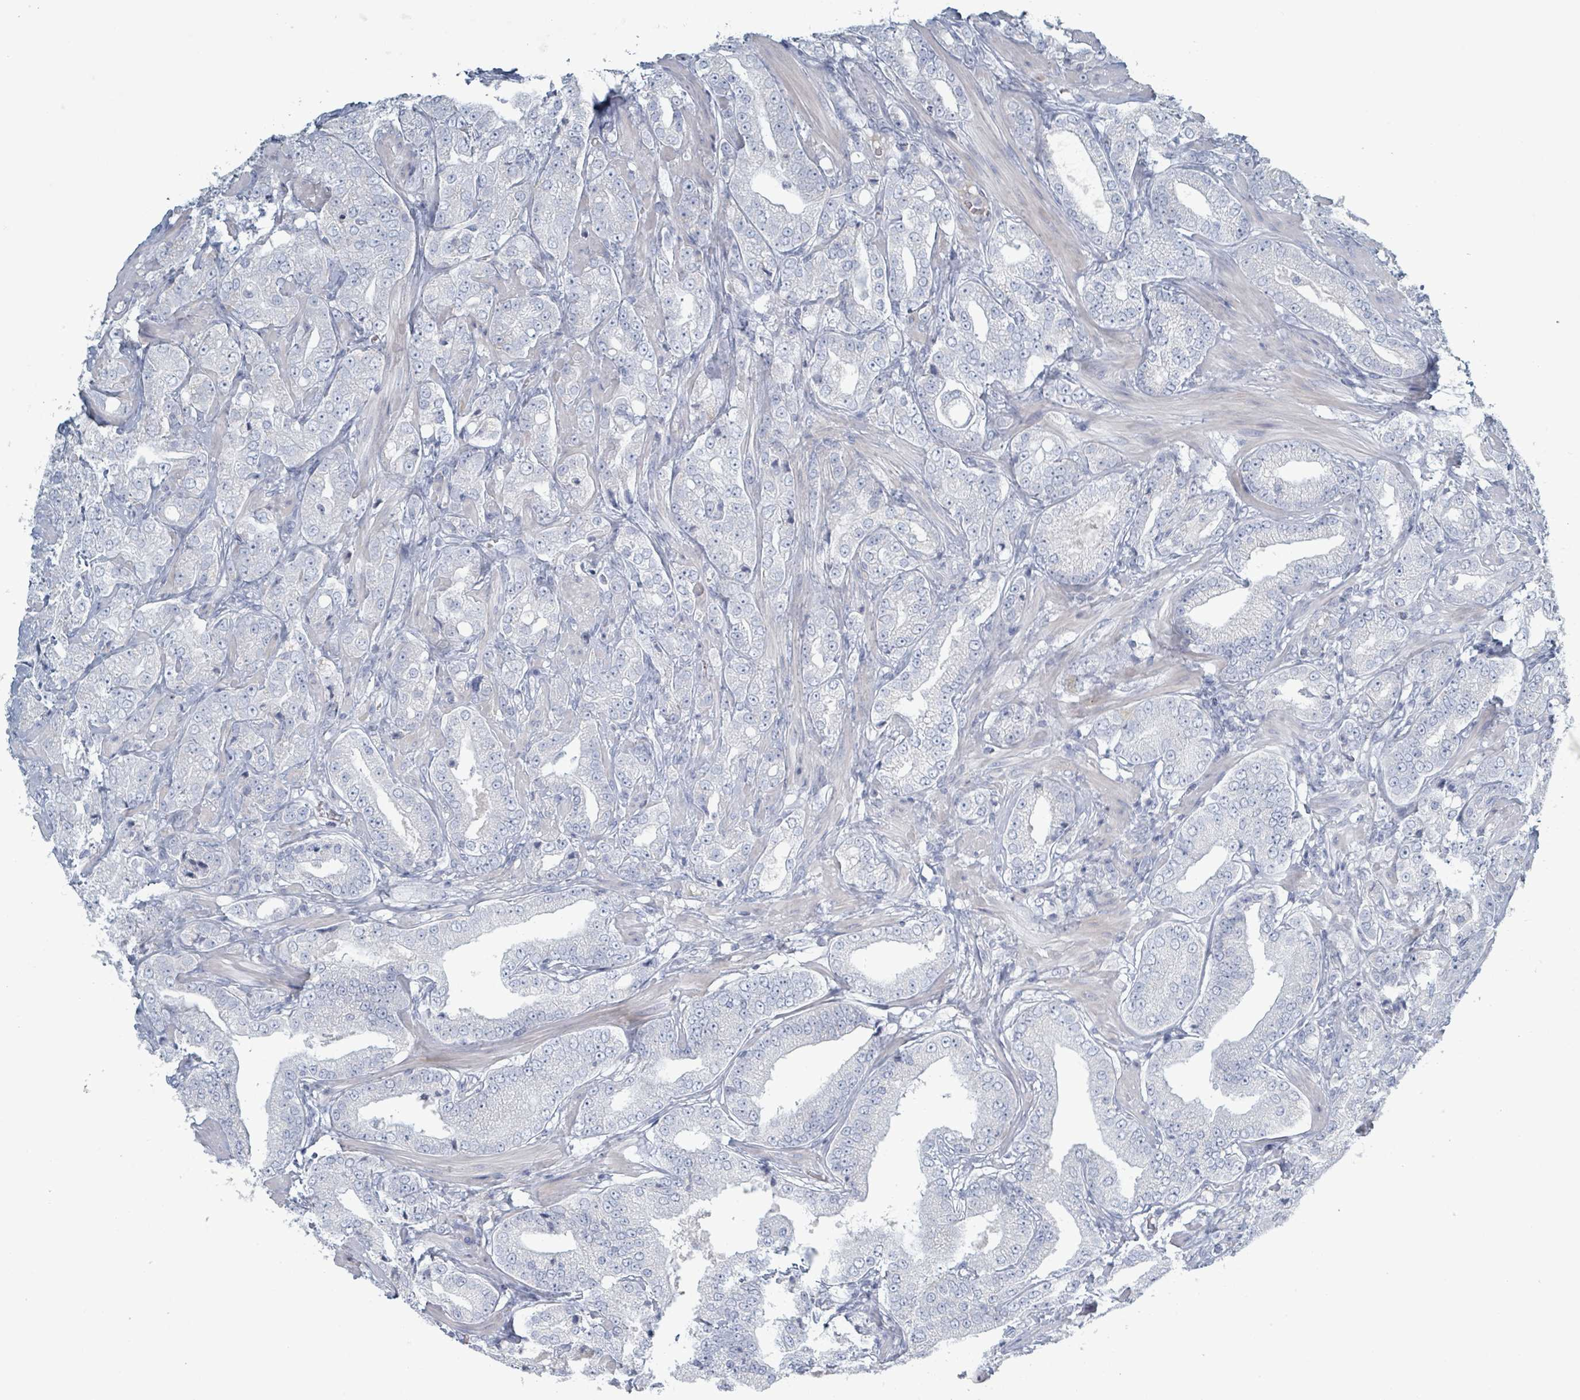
{"staining": {"intensity": "negative", "quantity": "none", "location": "none"}, "tissue": "prostate cancer", "cell_type": "Tumor cells", "image_type": "cancer", "snomed": [{"axis": "morphology", "description": "Adenocarcinoma, Low grade"}, {"axis": "topography", "description": "Prostate"}], "caption": "Prostate adenocarcinoma (low-grade) stained for a protein using immunohistochemistry displays no staining tumor cells.", "gene": "HEATR5A", "patient": {"sex": "male", "age": 67}}